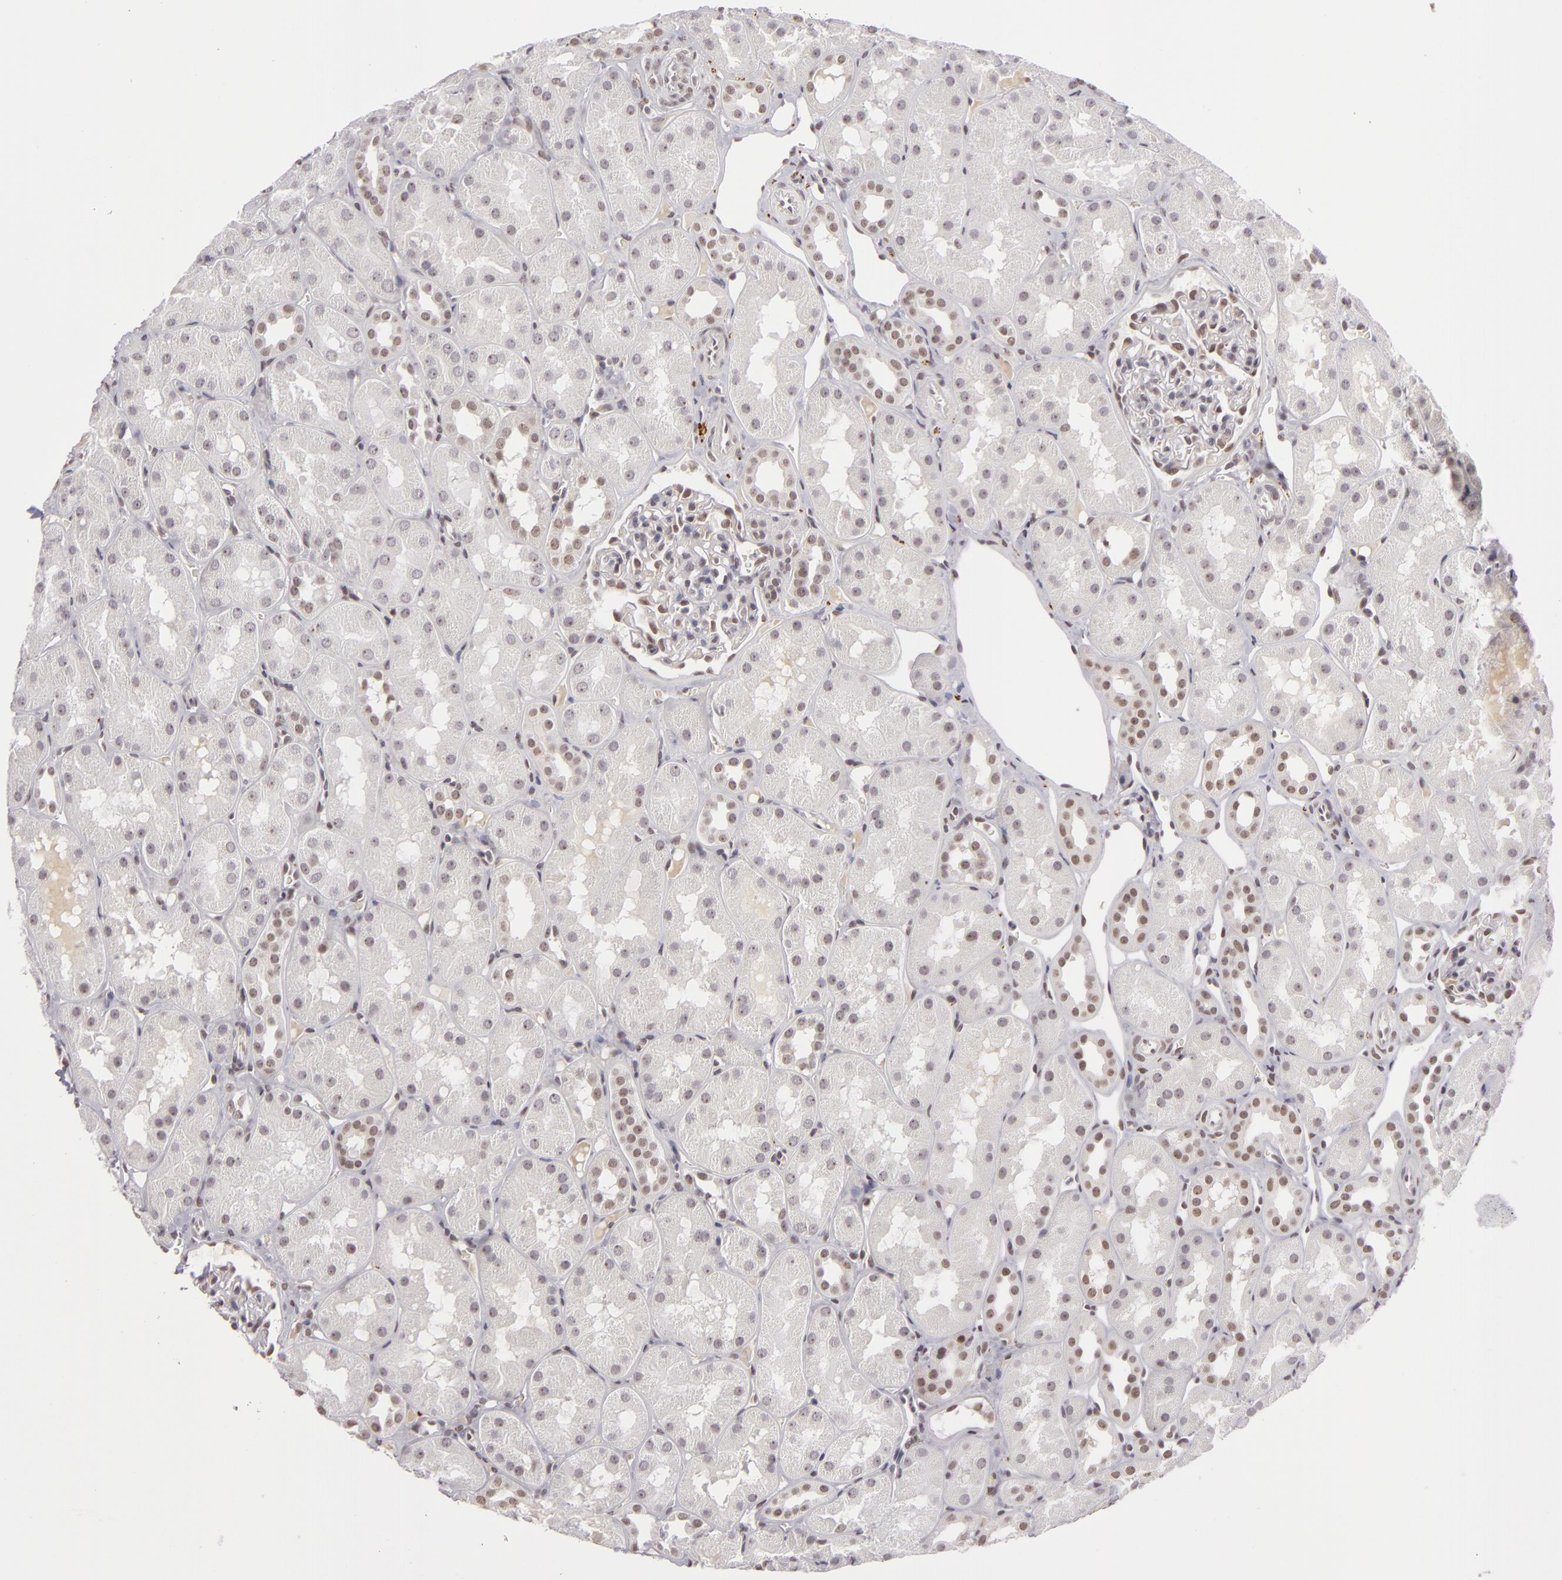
{"staining": {"intensity": "weak", "quantity": "<25%", "location": "nuclear"}, "tissue": "kidney", "cell_type": "Cells in glomeruli", "image_type": "normal", "snomed": [{"axis": "morphology", "description": "Normal tissue, NOS"}, {"axis": "topography", "description": "Kidney"}], "caption": "This is an IHC micrograph of normal kidney. There is no staining in cells in glomeruli.", "gene": "RRP7A", "patient": {"sex": "male", "age": 16}}